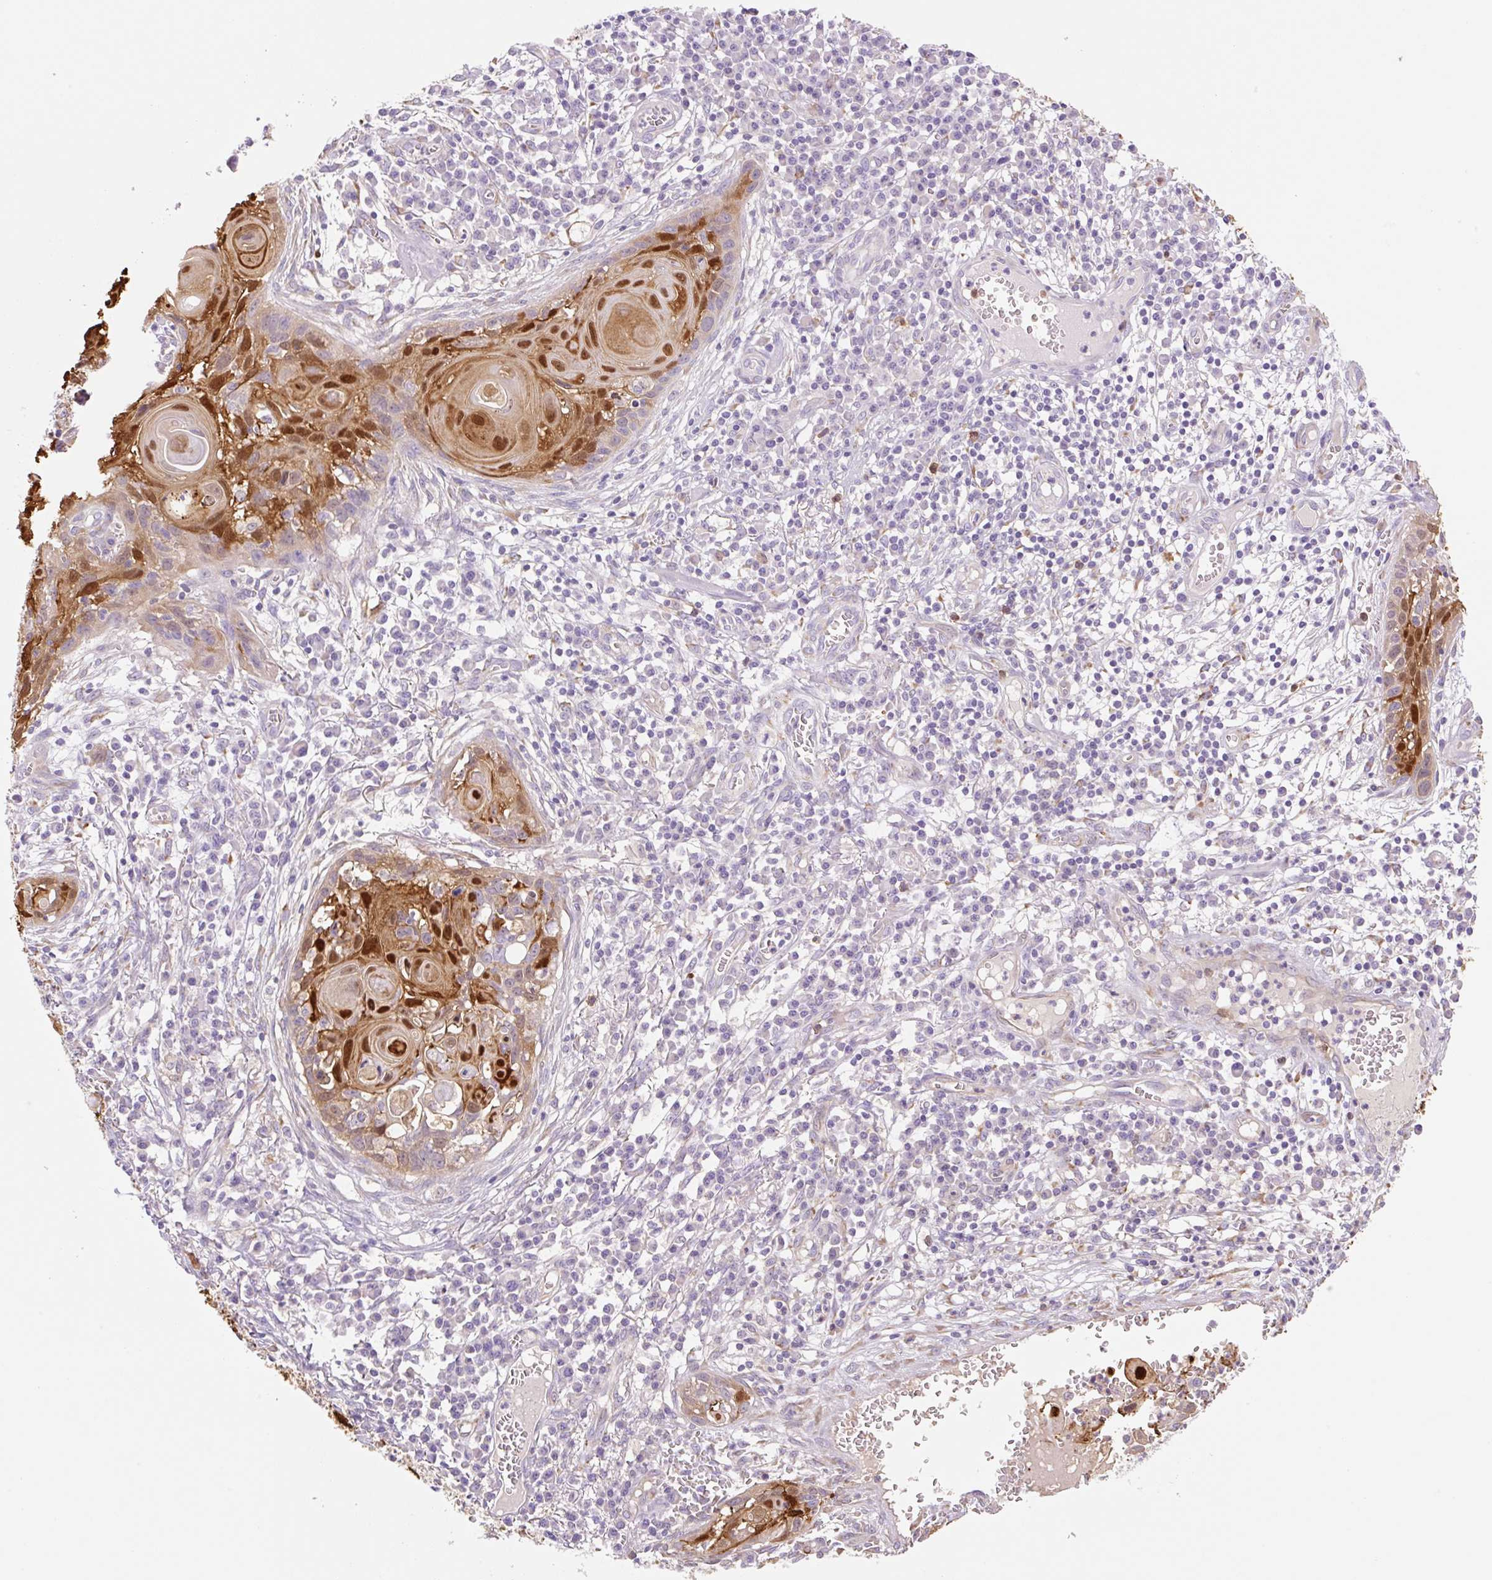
{"staining": {"intensity": "strong", "quantity": "<25%", "location": "cytoplasmic/membranous,nuclear"}, "tissue": "skin cancer", "cell_type": "Tumor cells", "image_type": "cancer", "snomed": [{"axis": "morphology", "description": "Squamous cell carcinoma, NOS"}, {"axis": "topography", "description": "Skin"}, {"axis": "topography", "description": "Vulva"}], "caption": "Immunohistochemistry of human skin cancer (squamous cell carcinoma) shows medium levels of strong cytoplasmic/membranous and nuclear positivity in about <25% of tumor cells.", "gene": "FABP5", "patient": {"sex": "female", "age": 83}}